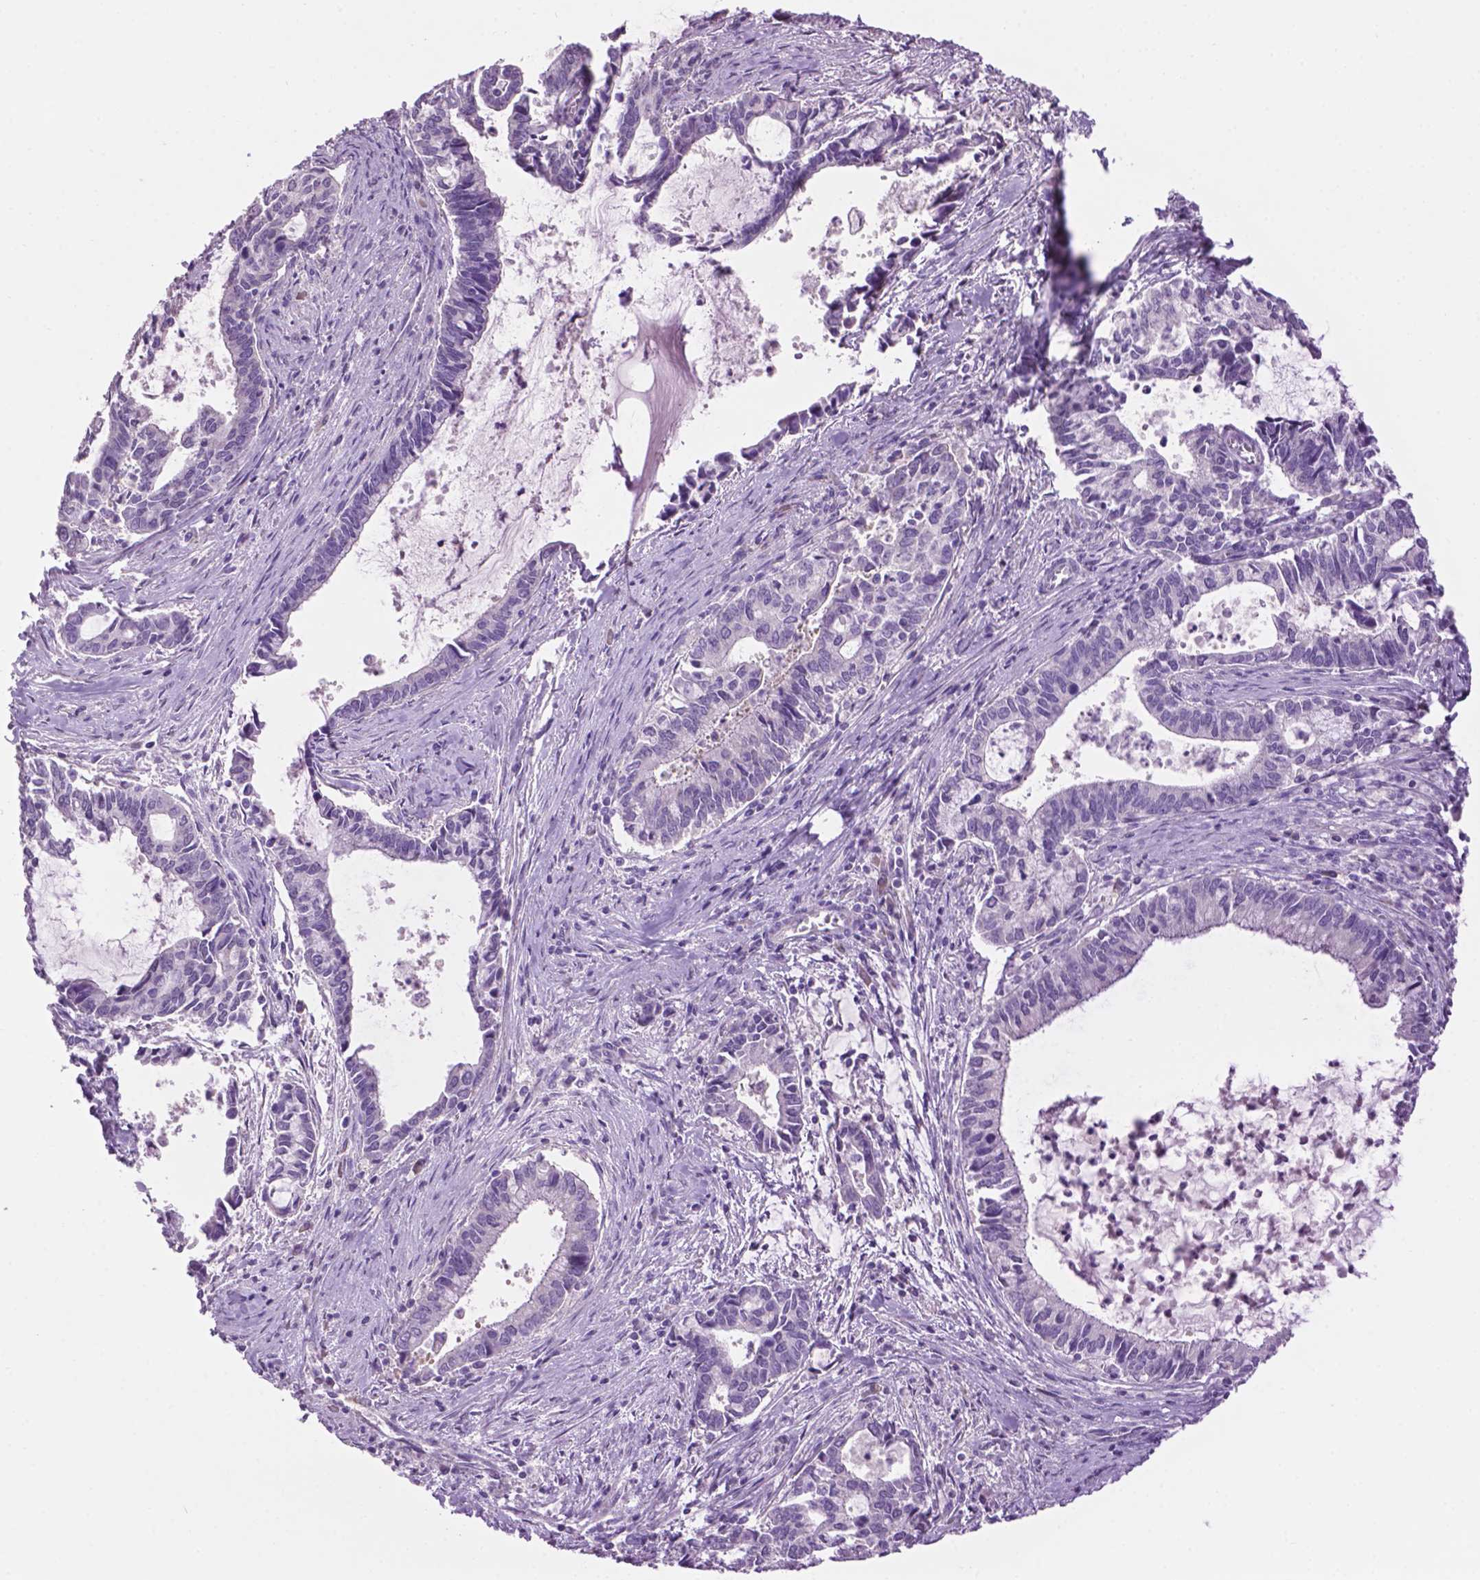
{"staining": {"intensity": "negative", "quantity": "none", "location": "none"}, "tissue": "cervical cancer", "cell_type": "Tumor cells", "image_type": "cancer", "snomed": [{"axis": "morphology", "description": "Adenocarcinoma, NOS"}, {"axis": "topography", "description": "Cervix"}], "caption": "A micrograph of human adenocarcinoma (cervical) is negative for staining in tumor cells.", "gene": "CRYBA4", "patient": {"sex": "female", "age": 42}}